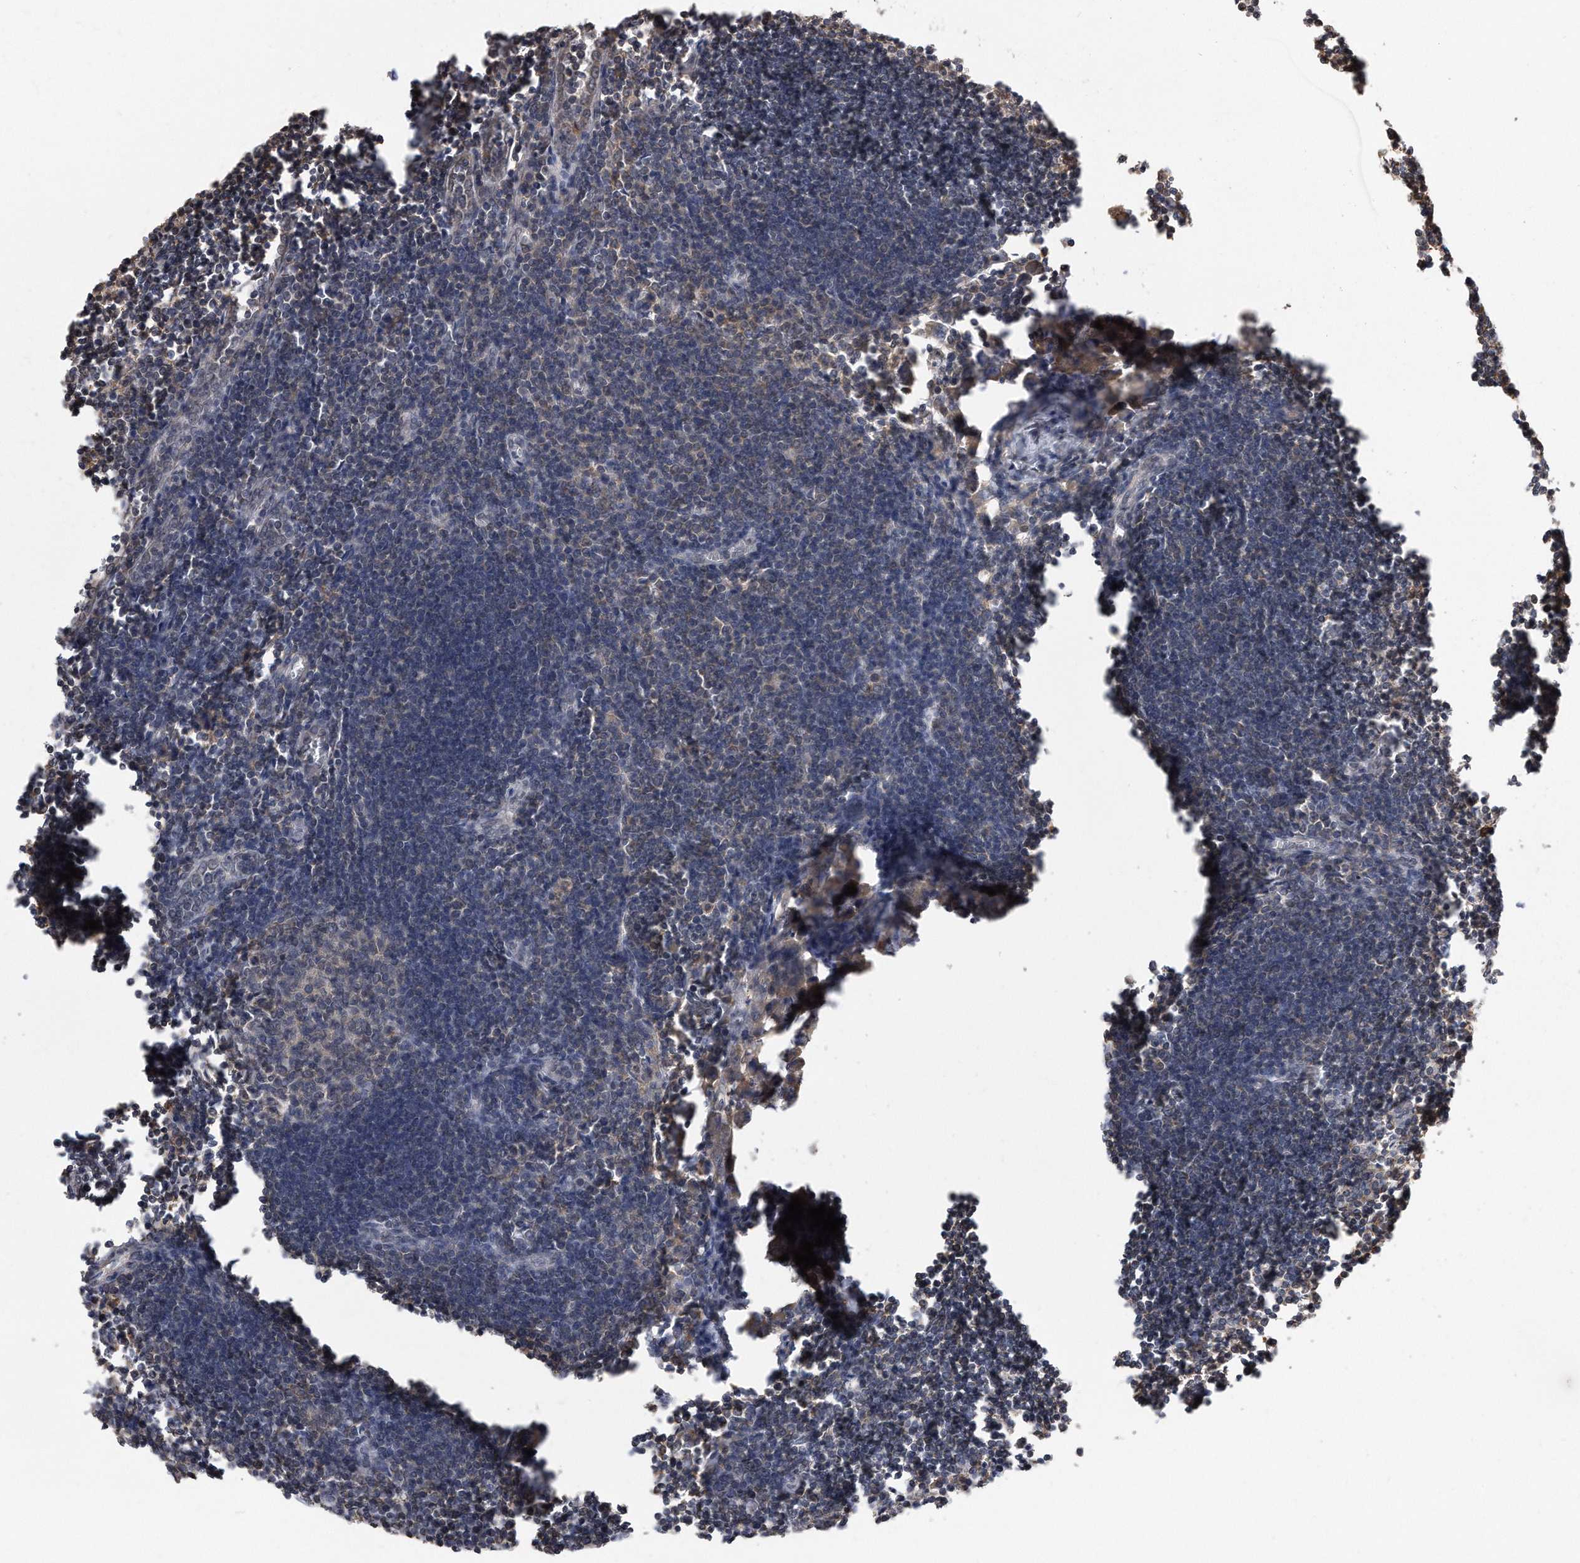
{"staining": {"intensity": "weak", "quantity": "25%-75%", "location": "cytoplasmic/membranous"}, "tissue": "lymph node", "cell_type": "Germinal center cells", "image_type": "normal", "snomed": [{"axis": "morphology", "description": "Normal tissue, NOS"}, {"axis": "morphology", "description": "Malignant melanoma, Metastatic site"}, {"axis": "topography", "description": "Lymph node"}], "caption": "High-magnification brightfield microscopy of benign lymph node stained with DAB (brown) and counterstained with hematoxylin (blue). germinal center cells exhibit weak cytoplasmic/membranous expression is seen in about25%-75% of cells.", "gene": "TCP1", "patient": {"sex": "male", "age": 41}}